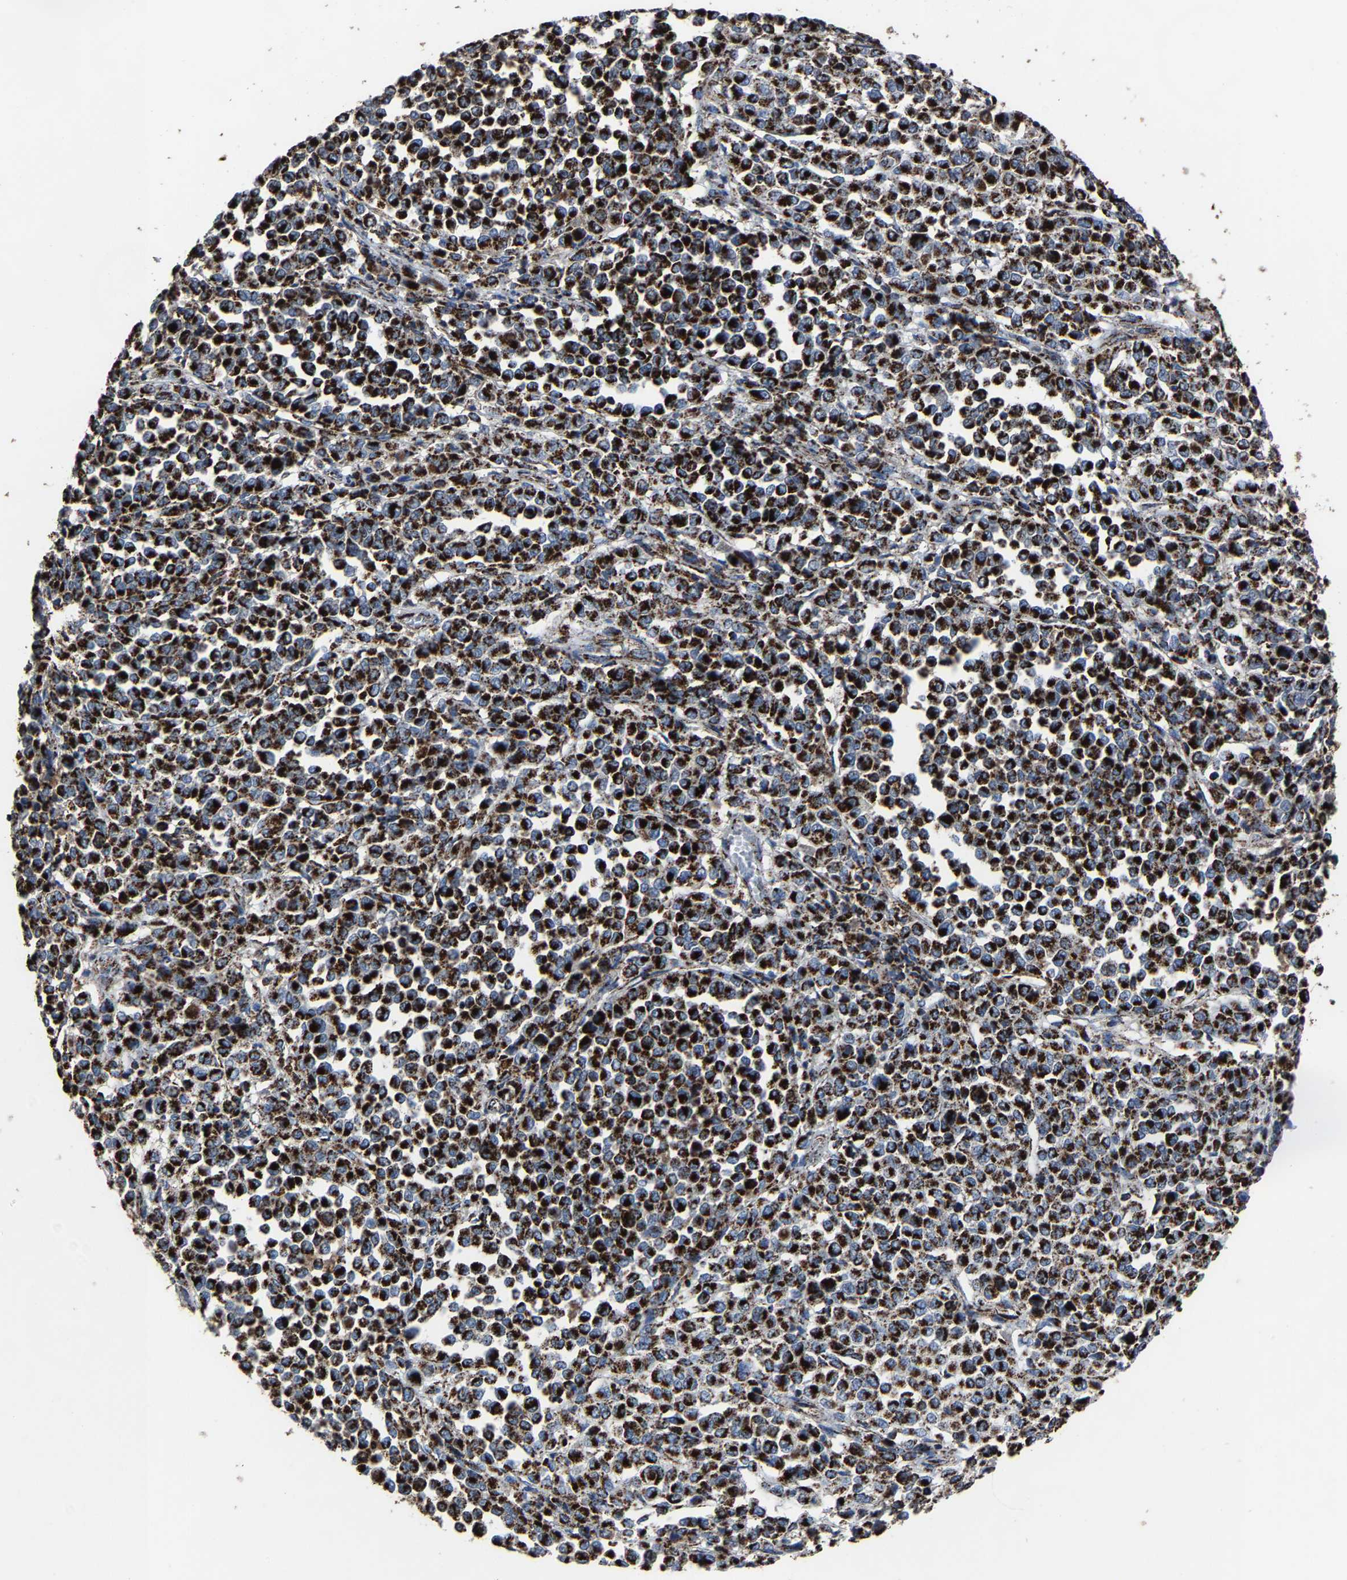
{"staining": {"intensity": "strong", "quantity": ">75%", "location": "cytoplasmic/membranous"}, "tissue": "melanoma", "cell_type": "Tumor cells", "image_type": "cancer", "snomed": [{"axis": "morphology", "description": "Malignant melanoma, Metastatic site"}, {"axis": "topography", "description": "Pancreas"}], "caption": "Strong cytoplasmic/membranous positivity is seen in about >75% of tumor cells in malignant melanoma (metastatic site).", "gene": "NDUFV3", "patient": {"sex": "female", "age": 30}}